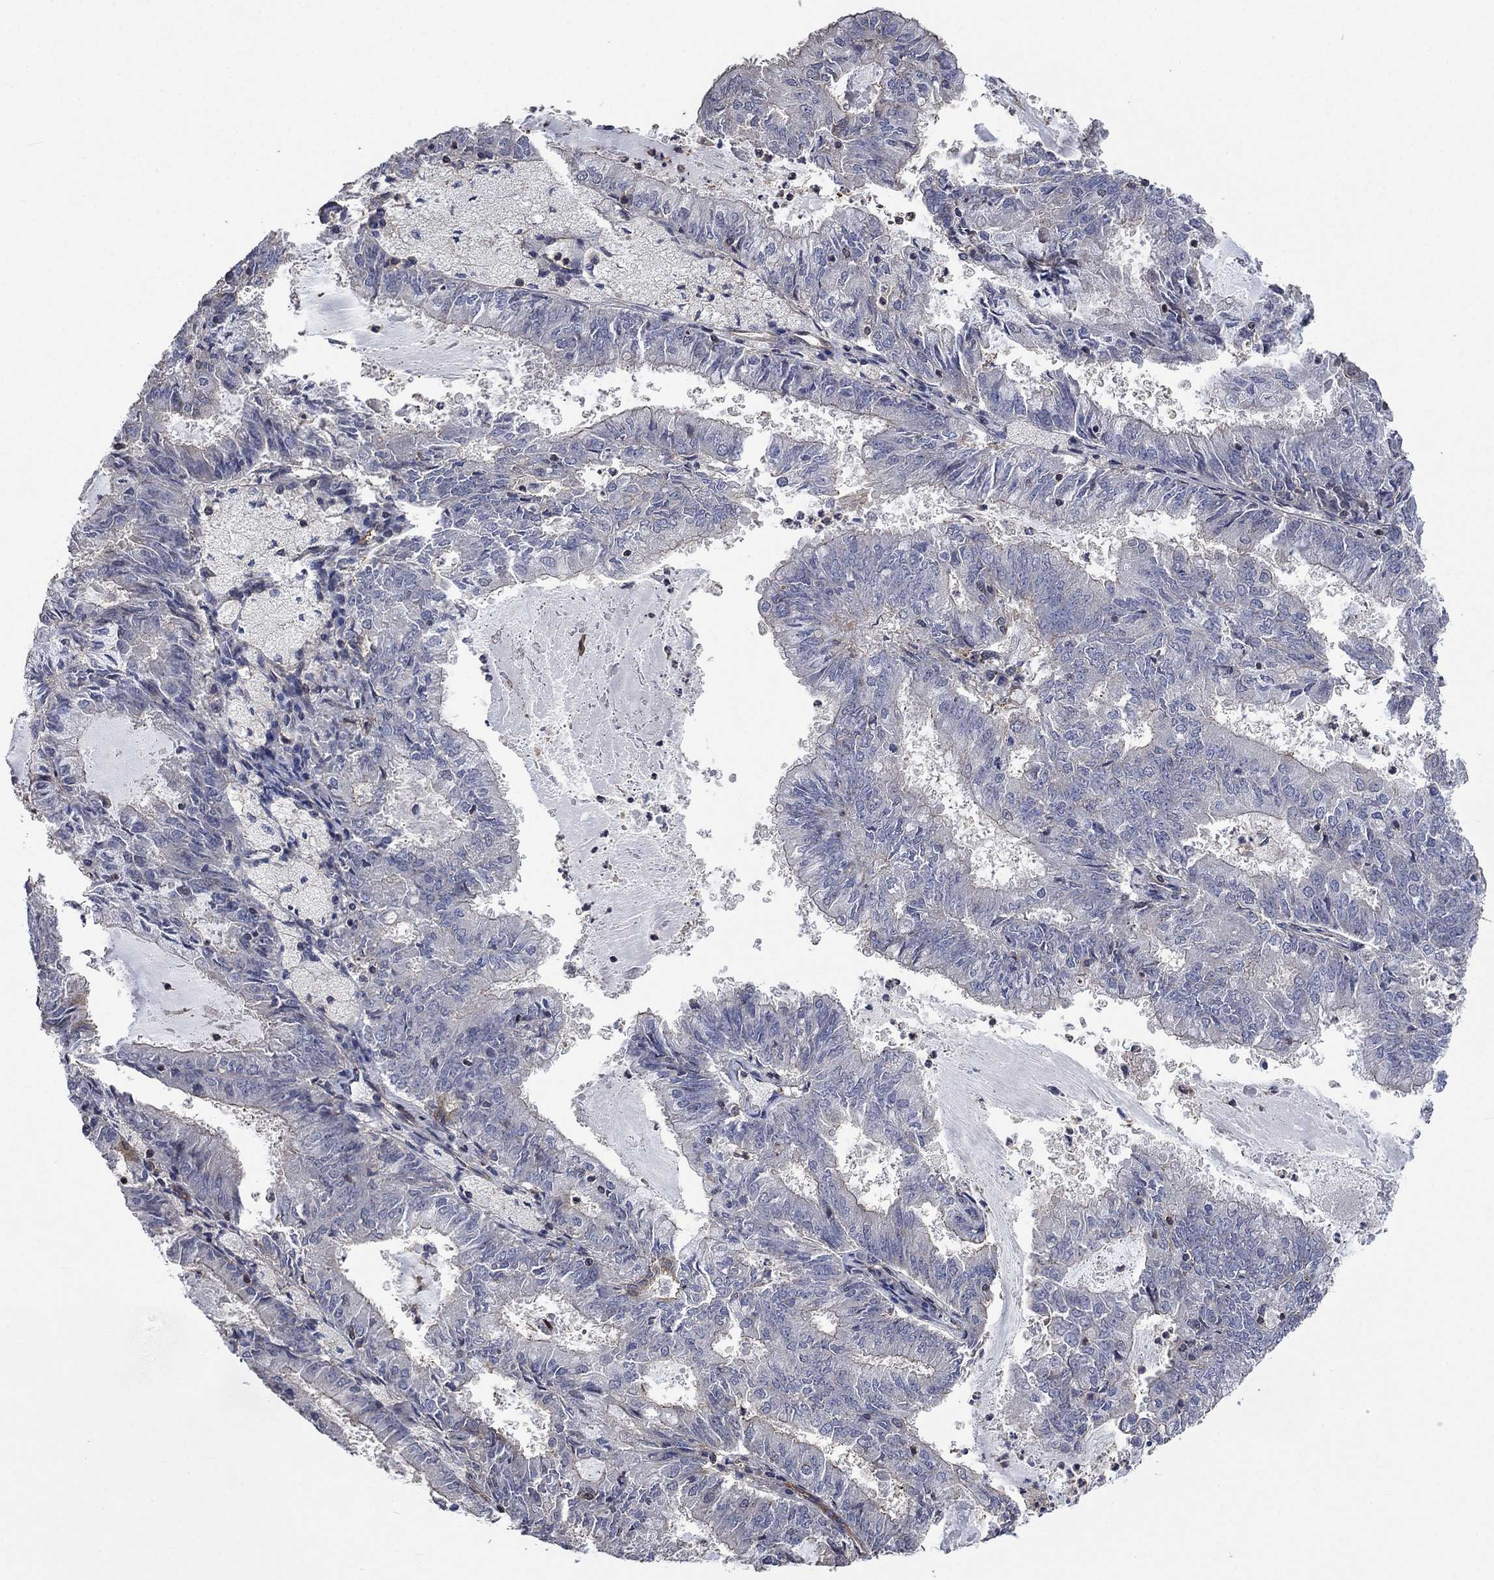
{"staining": {"intensity": "negative", "quantity": "none", "location": "none"}, "tissue": "endometrial cancer", "cell_type": "Tumor cells", "image_type": "cancer", "snomed": [{"axis": "morphology", "description": "Adenocarcinoma, NOS"}, {"axis": "topography", "description": "Endometrium"}], "caption": "DAB immunohistochemical staining of endometrial cancer (adenocarcinoma) demonstrates no significant expression in tumor cells.", "gene": "PDE3A", "patient": {"sex": "female", "age": 57}}